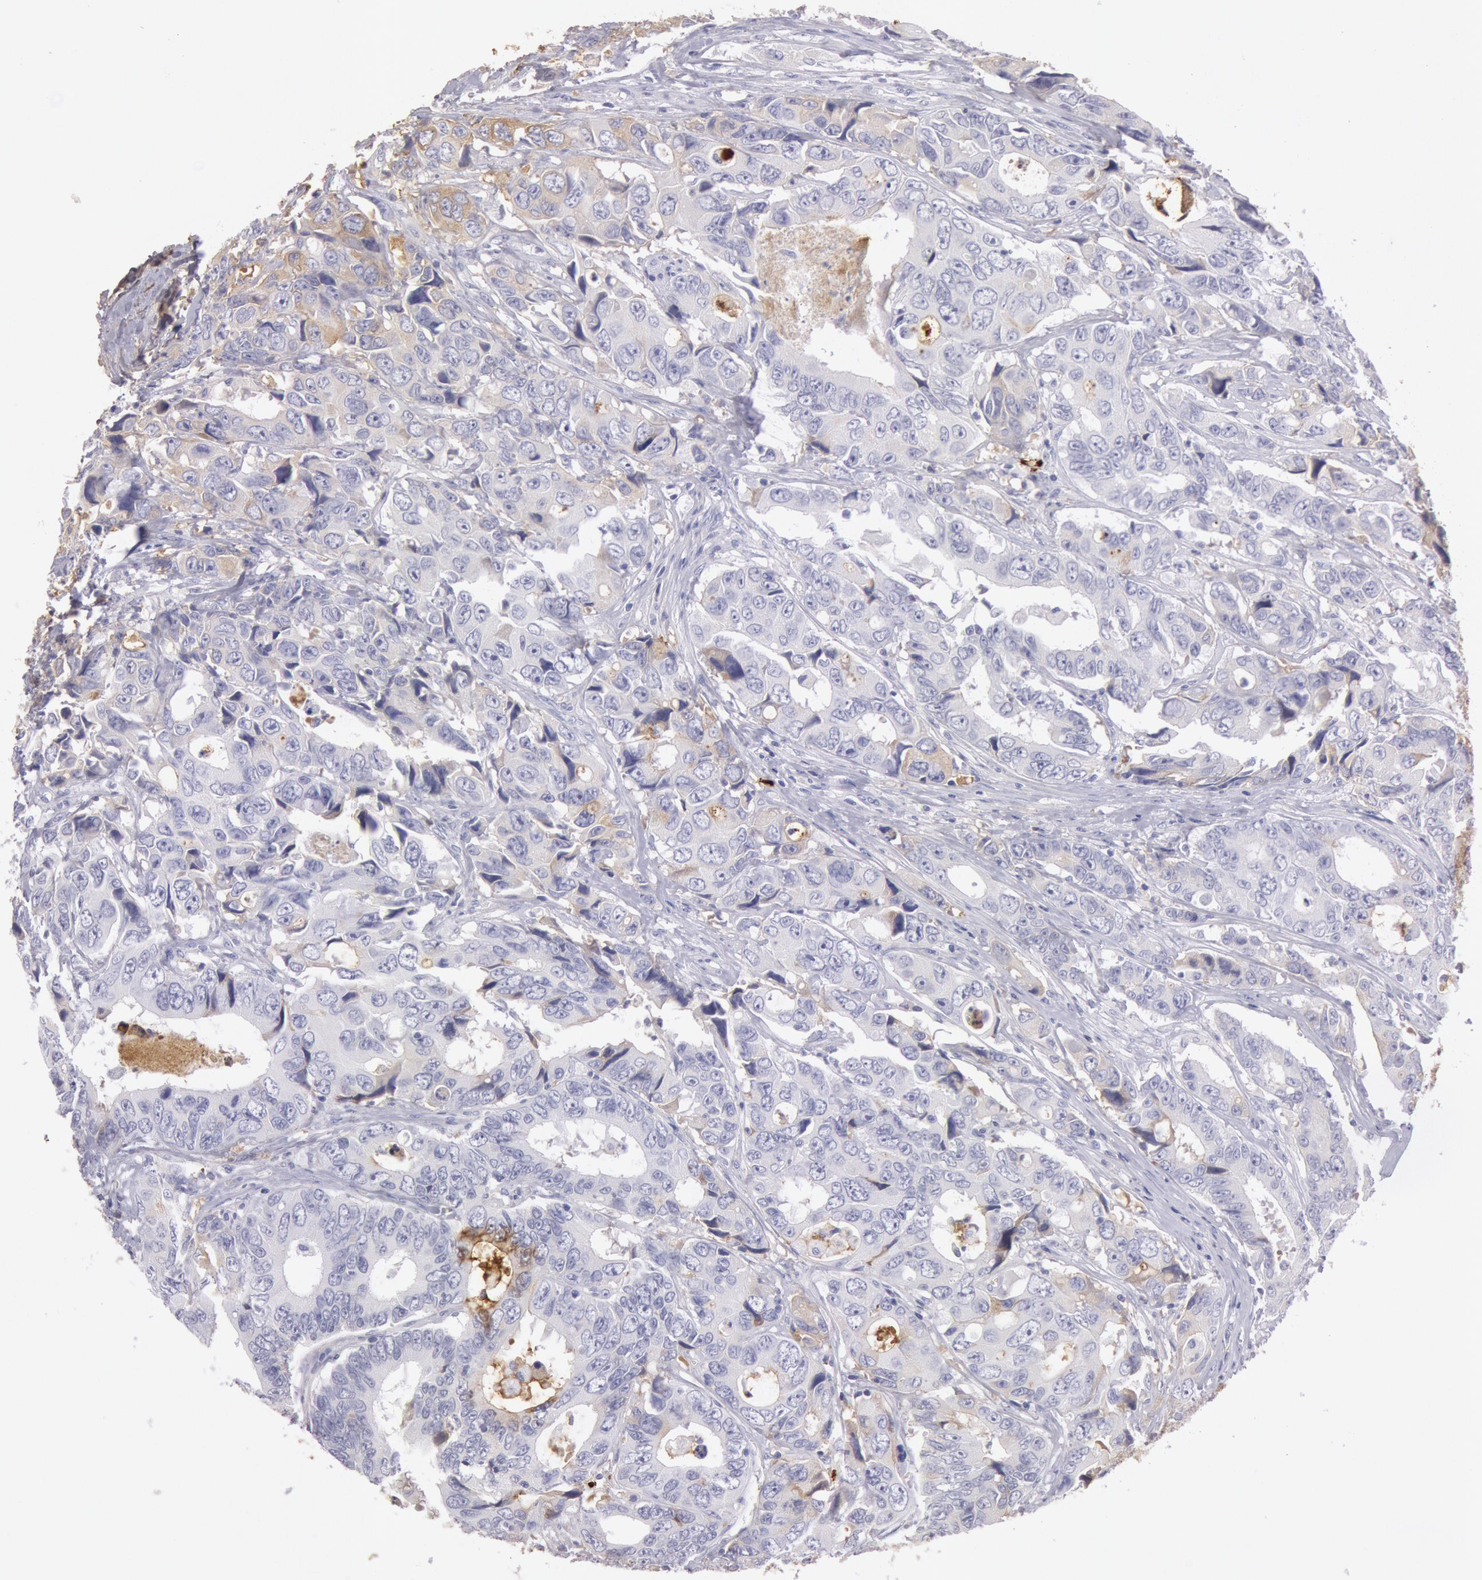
{"staining": {"intensity": "weak", "quantity": "<25%", "location": "cytoplasmic/membranous"}, "tissue": "colorectal cancer", "cell_type": "Tumor cells", "image_type": "cancer", "snomed": [{"axis": "morphology", "description": "Adenocarcinoma, NOS"}, {"axis": "topography", "description": "Rectum"}], "caption": "Colorectal cancer (adenocarcinoma) stained for a protein using IHC demonstrates no staining tumor cells.", "gene": "IGHA1", "patient": {"sex": "female", "age": 67}}